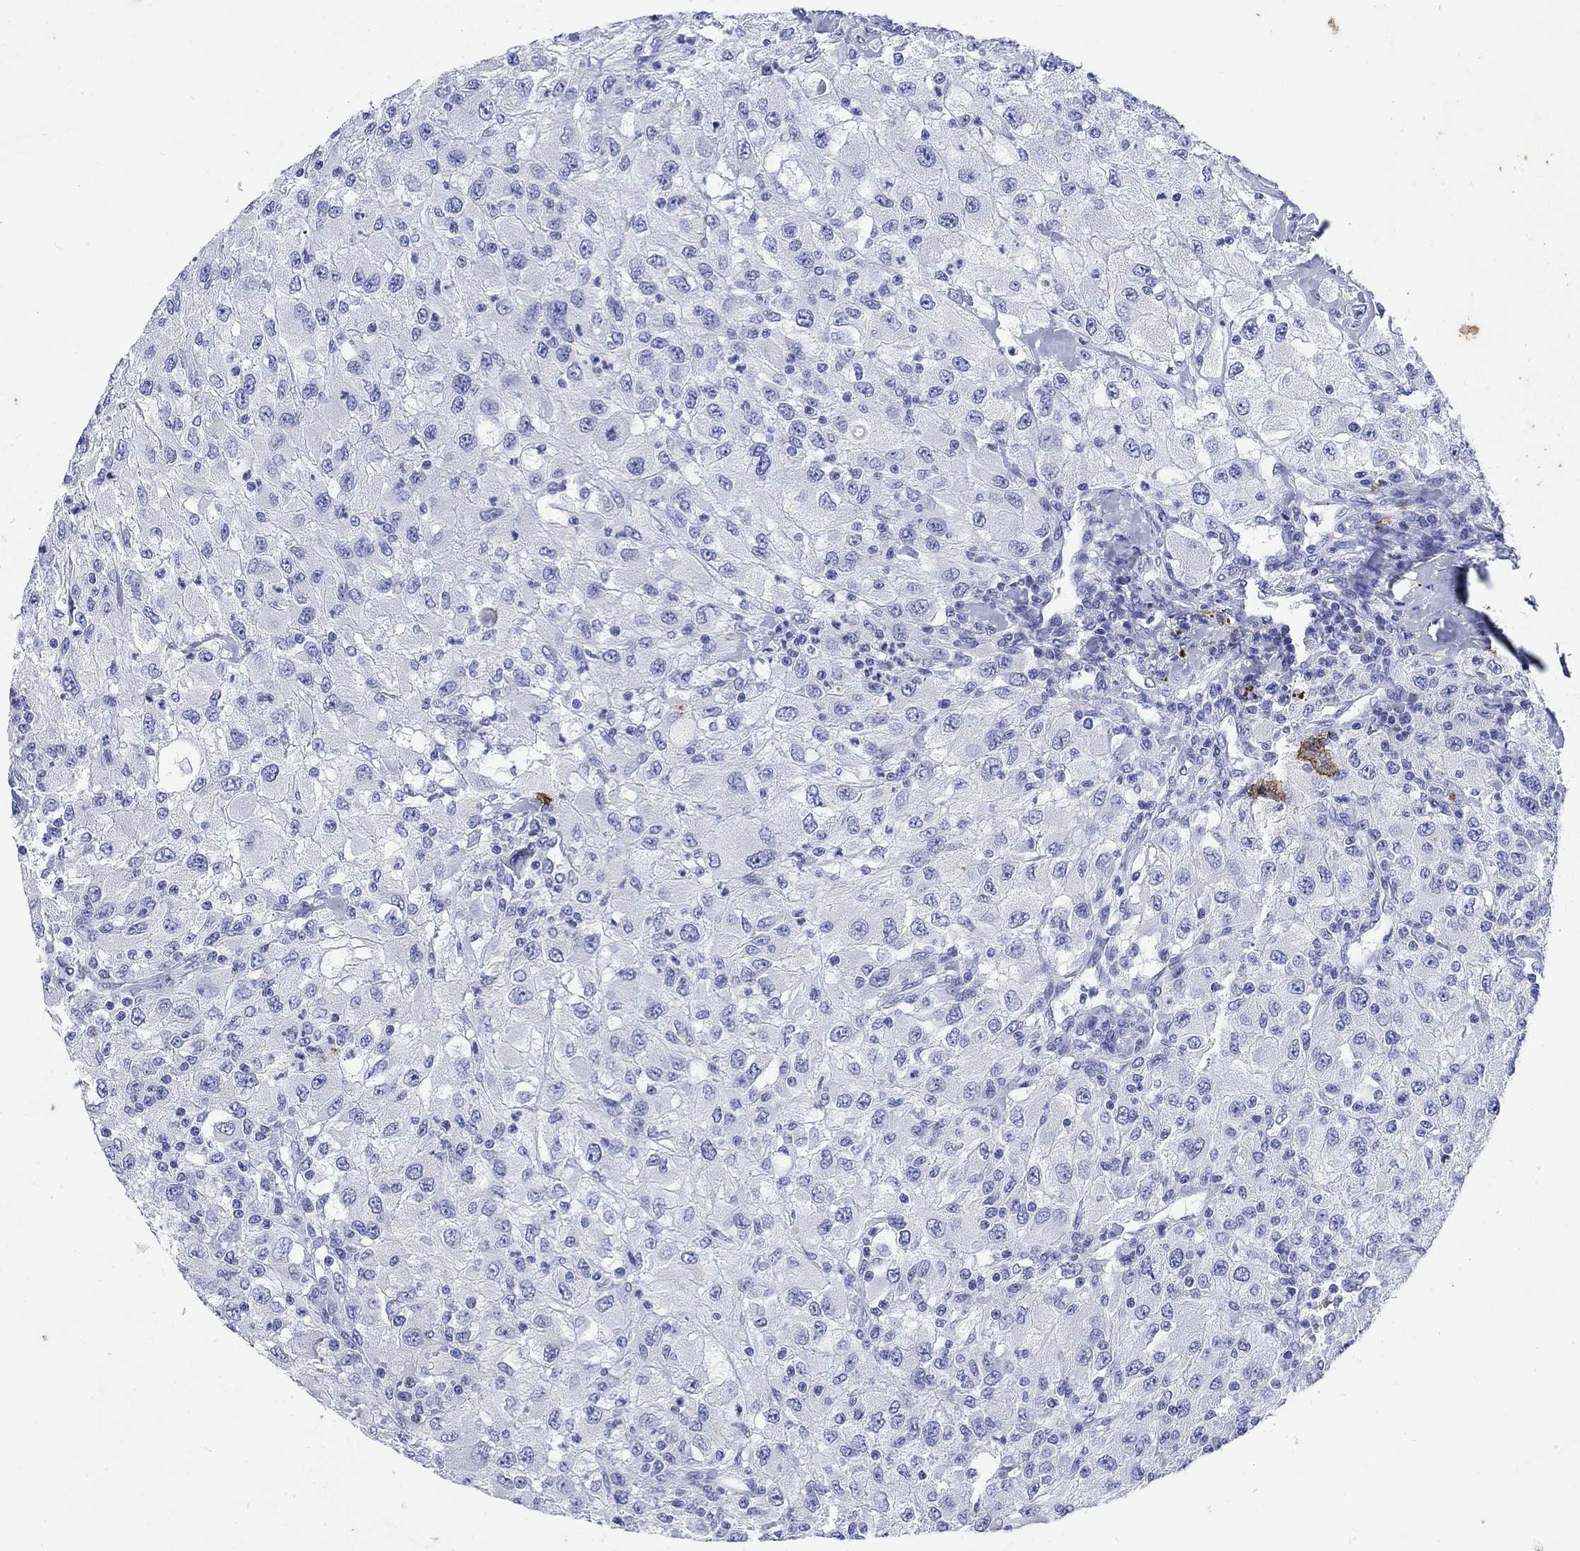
{"staining": {"intensity": "negative", "quantity": "none", "location": "none"}, "tissue": "renal cancer", "cell_type": "Tumor cells", "image_type": "cancer", "snomed": [{"axis": "morphology", "description": "Adenocarcinoma, NOS"}, {"axis": "topography", "description": "Kidney"}], "caption": "Tumor cells are negative for protein expression in human renal cancer (adenocarcinoma).", "gene": "KRT76", "patient": {"sex": "female", "age": 67}}